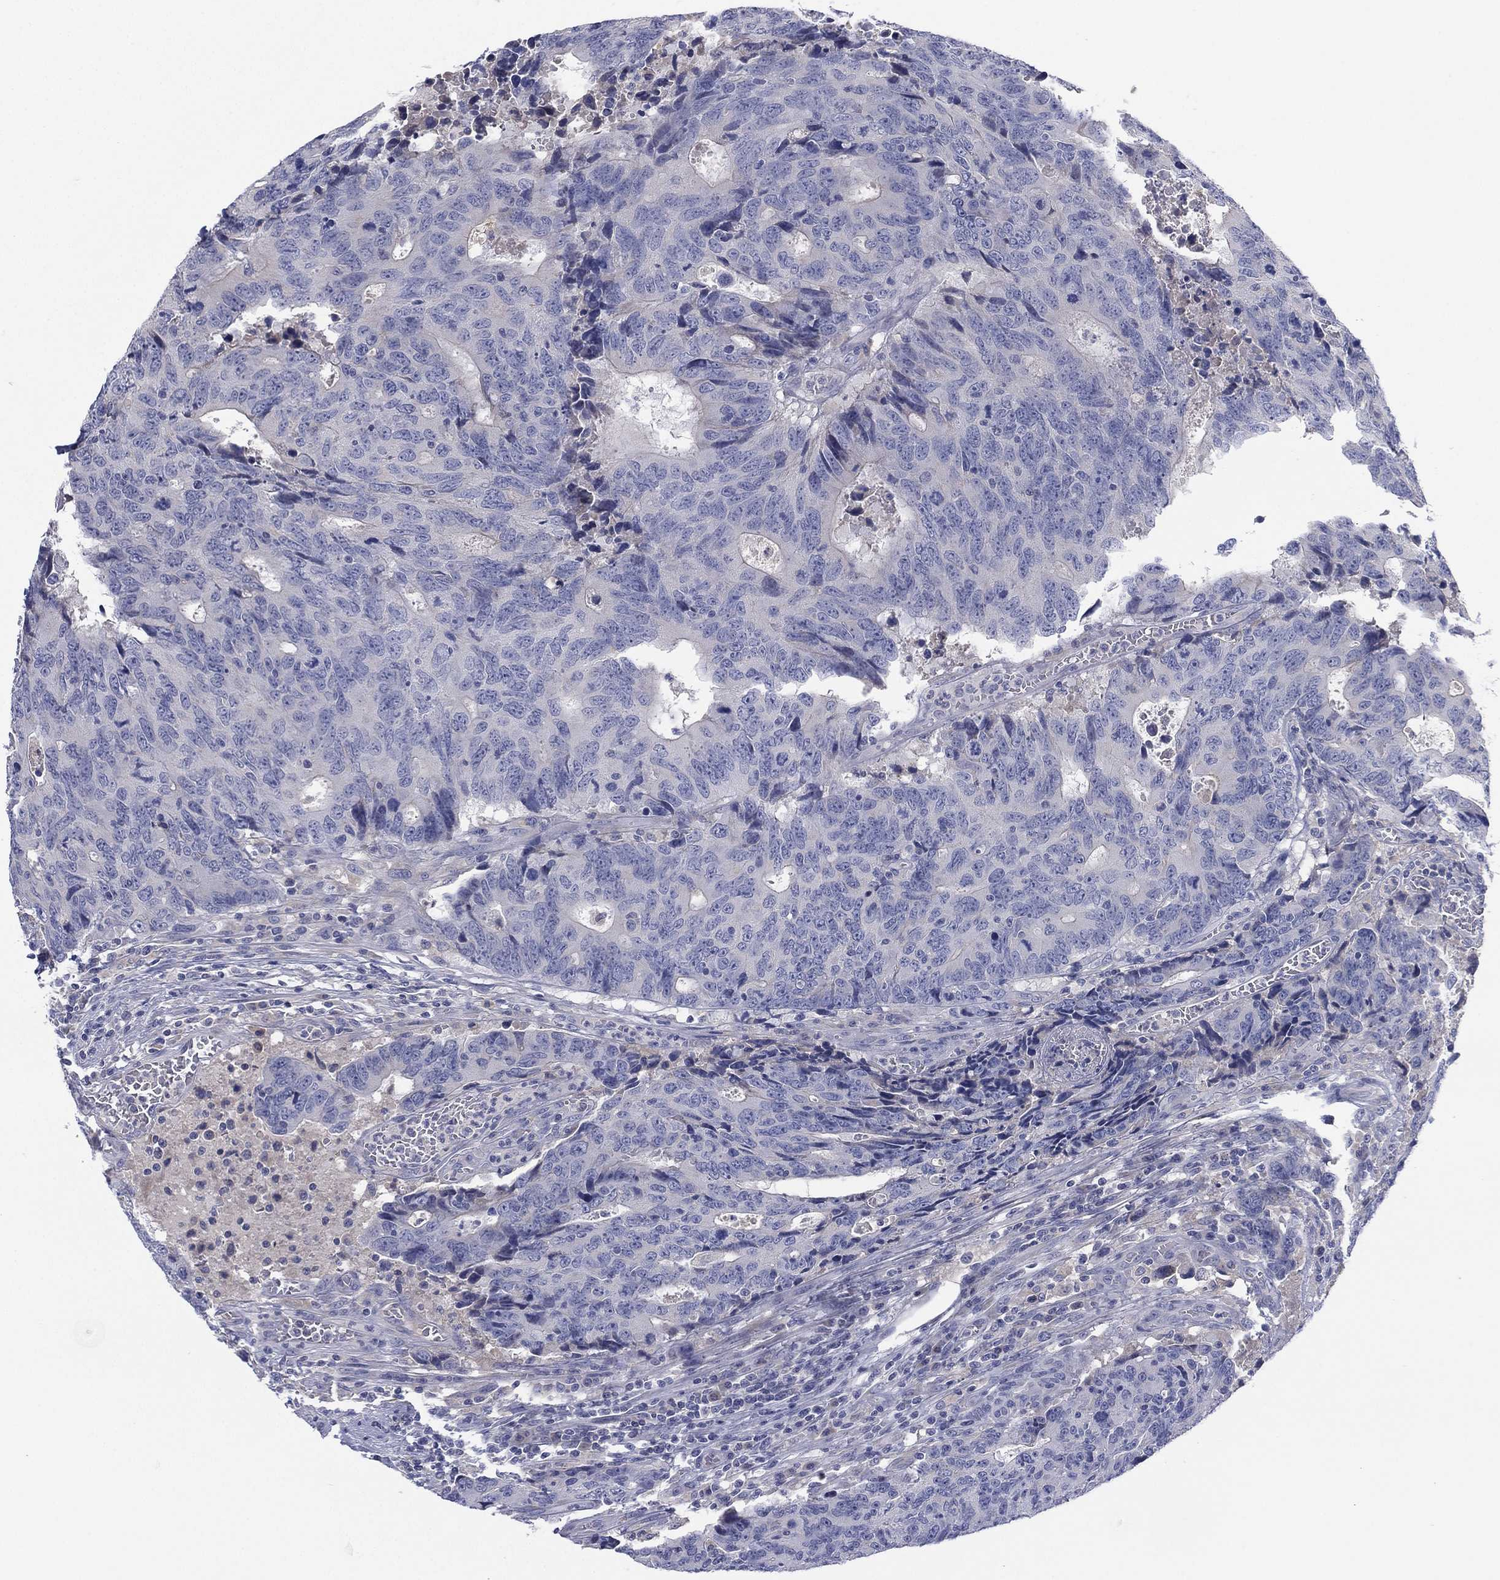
{"staining": {"intensity": "negative", "quantity": "none", "location": "none"}, "tissue": "colorectal cancer", "cell_type": "Tumor cells", "image_type": "cancer", "snomed": [{"axis": "morphology", "description": "Adenocarcinoma, NOS"}, {"axis": "topography", "description": "Colon"}], "caption": "High magnification brightfield microscopy of colorectal adenocarcinoma stained with DAB (brown) and counterstained with hematoxylin (blue): tumor cells show no significant expression.", "gene": "CYP2D6", "patient": {"sex": "female", "age": 77}}